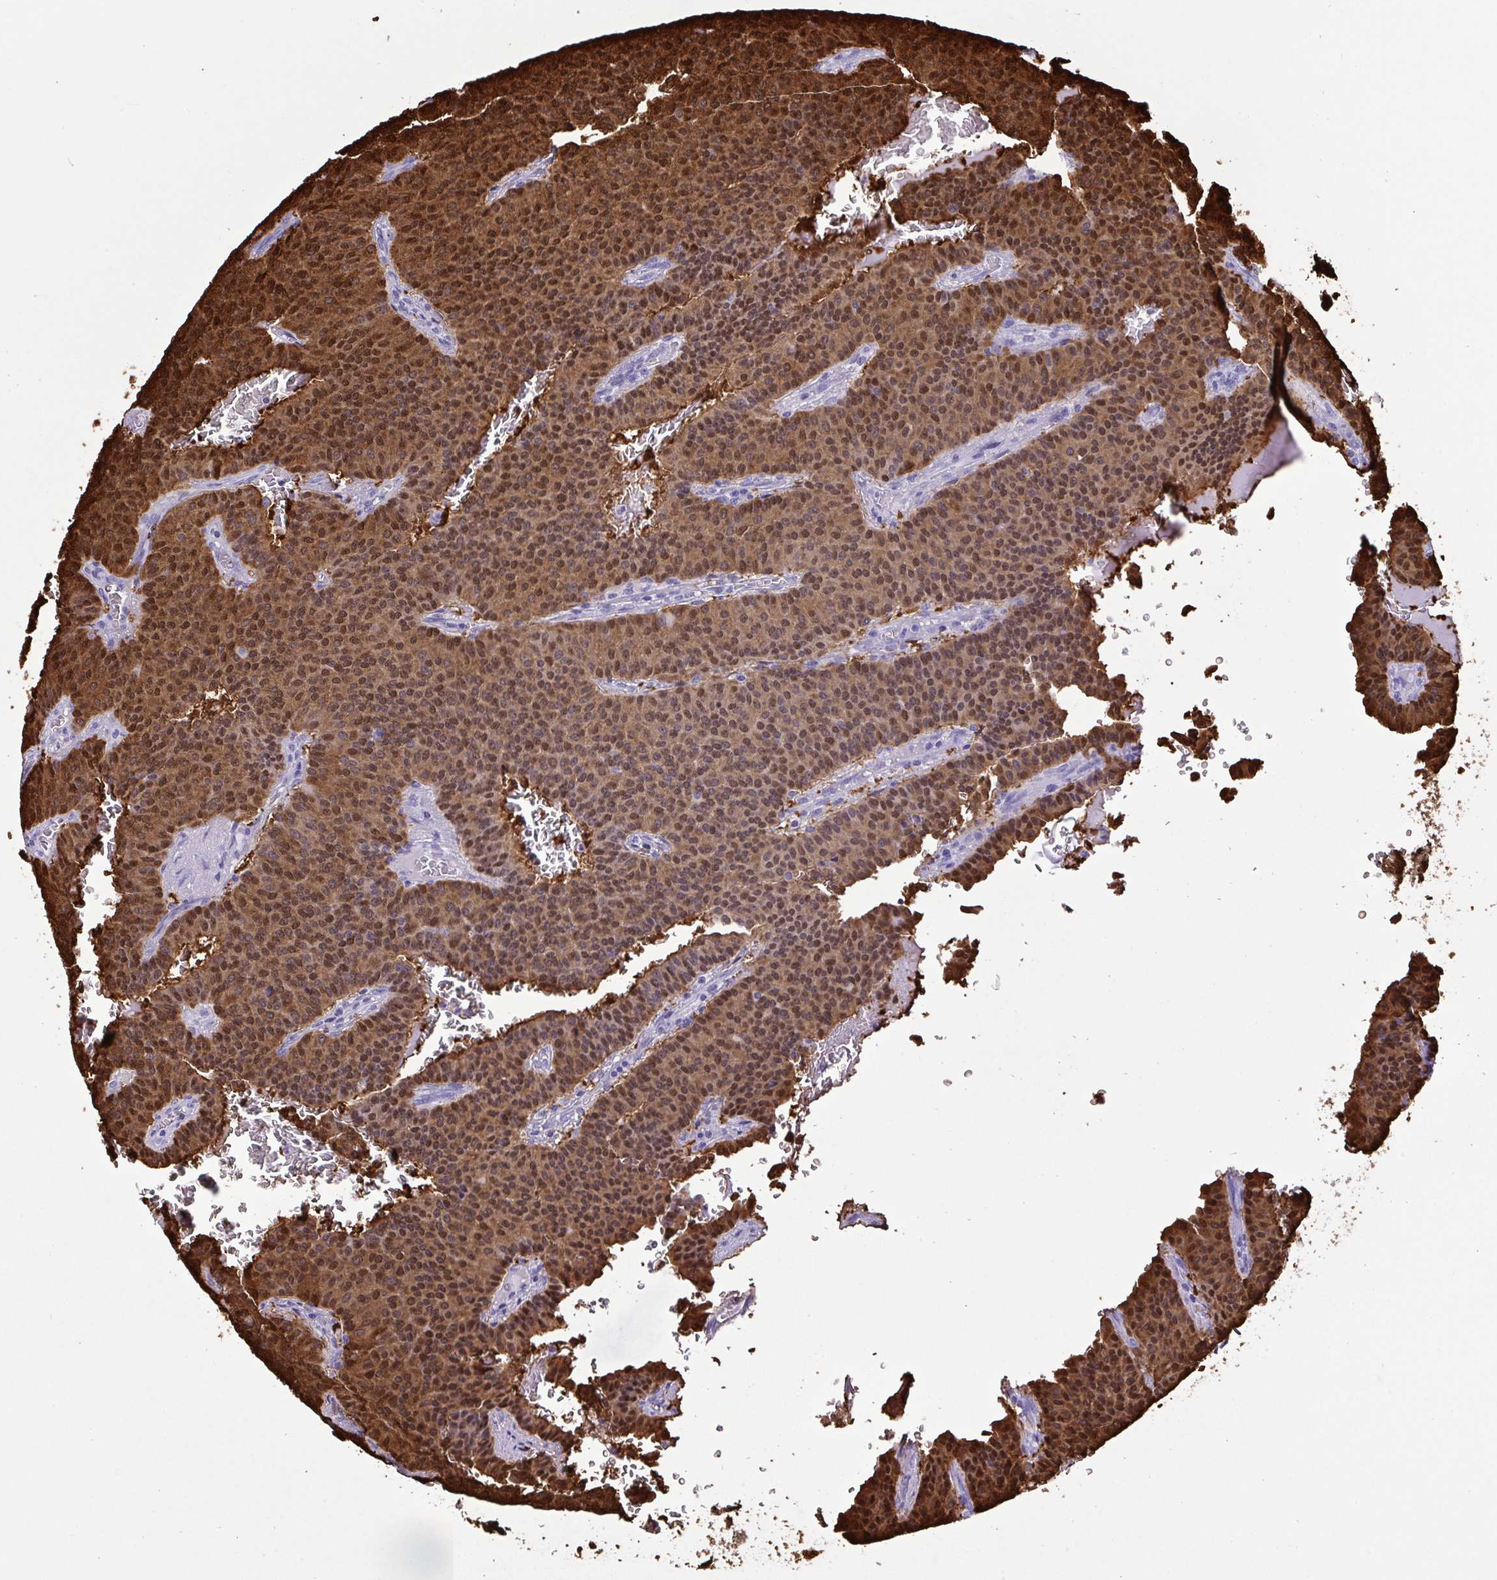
{"staining": {"intensity": "moderate", "quantity": ">75%", "location": "cytoplasmic/membranous,nuclear"}, "tissue": "carcinoid", "cell_type": "Tumor cells", "image_type": "cancer", "snomed": [{"axis": "morphology", "description": "Carcinoid, malignant, NOS"}, {"axis": "topography", "description": "Lung"}], "caption": "A histopathology image of human malignant carcinoid stained for a protein shows moderate cytoplasmic/membranous and nuclear brown staining in tumor cells. The staining is performed using DAB brown chromogen to label protein expression. The nuclei are counter-stained blue using hematoxylin.", "gene": "ST8SIA2", "patient": {"sex": "male", "age": 61}}